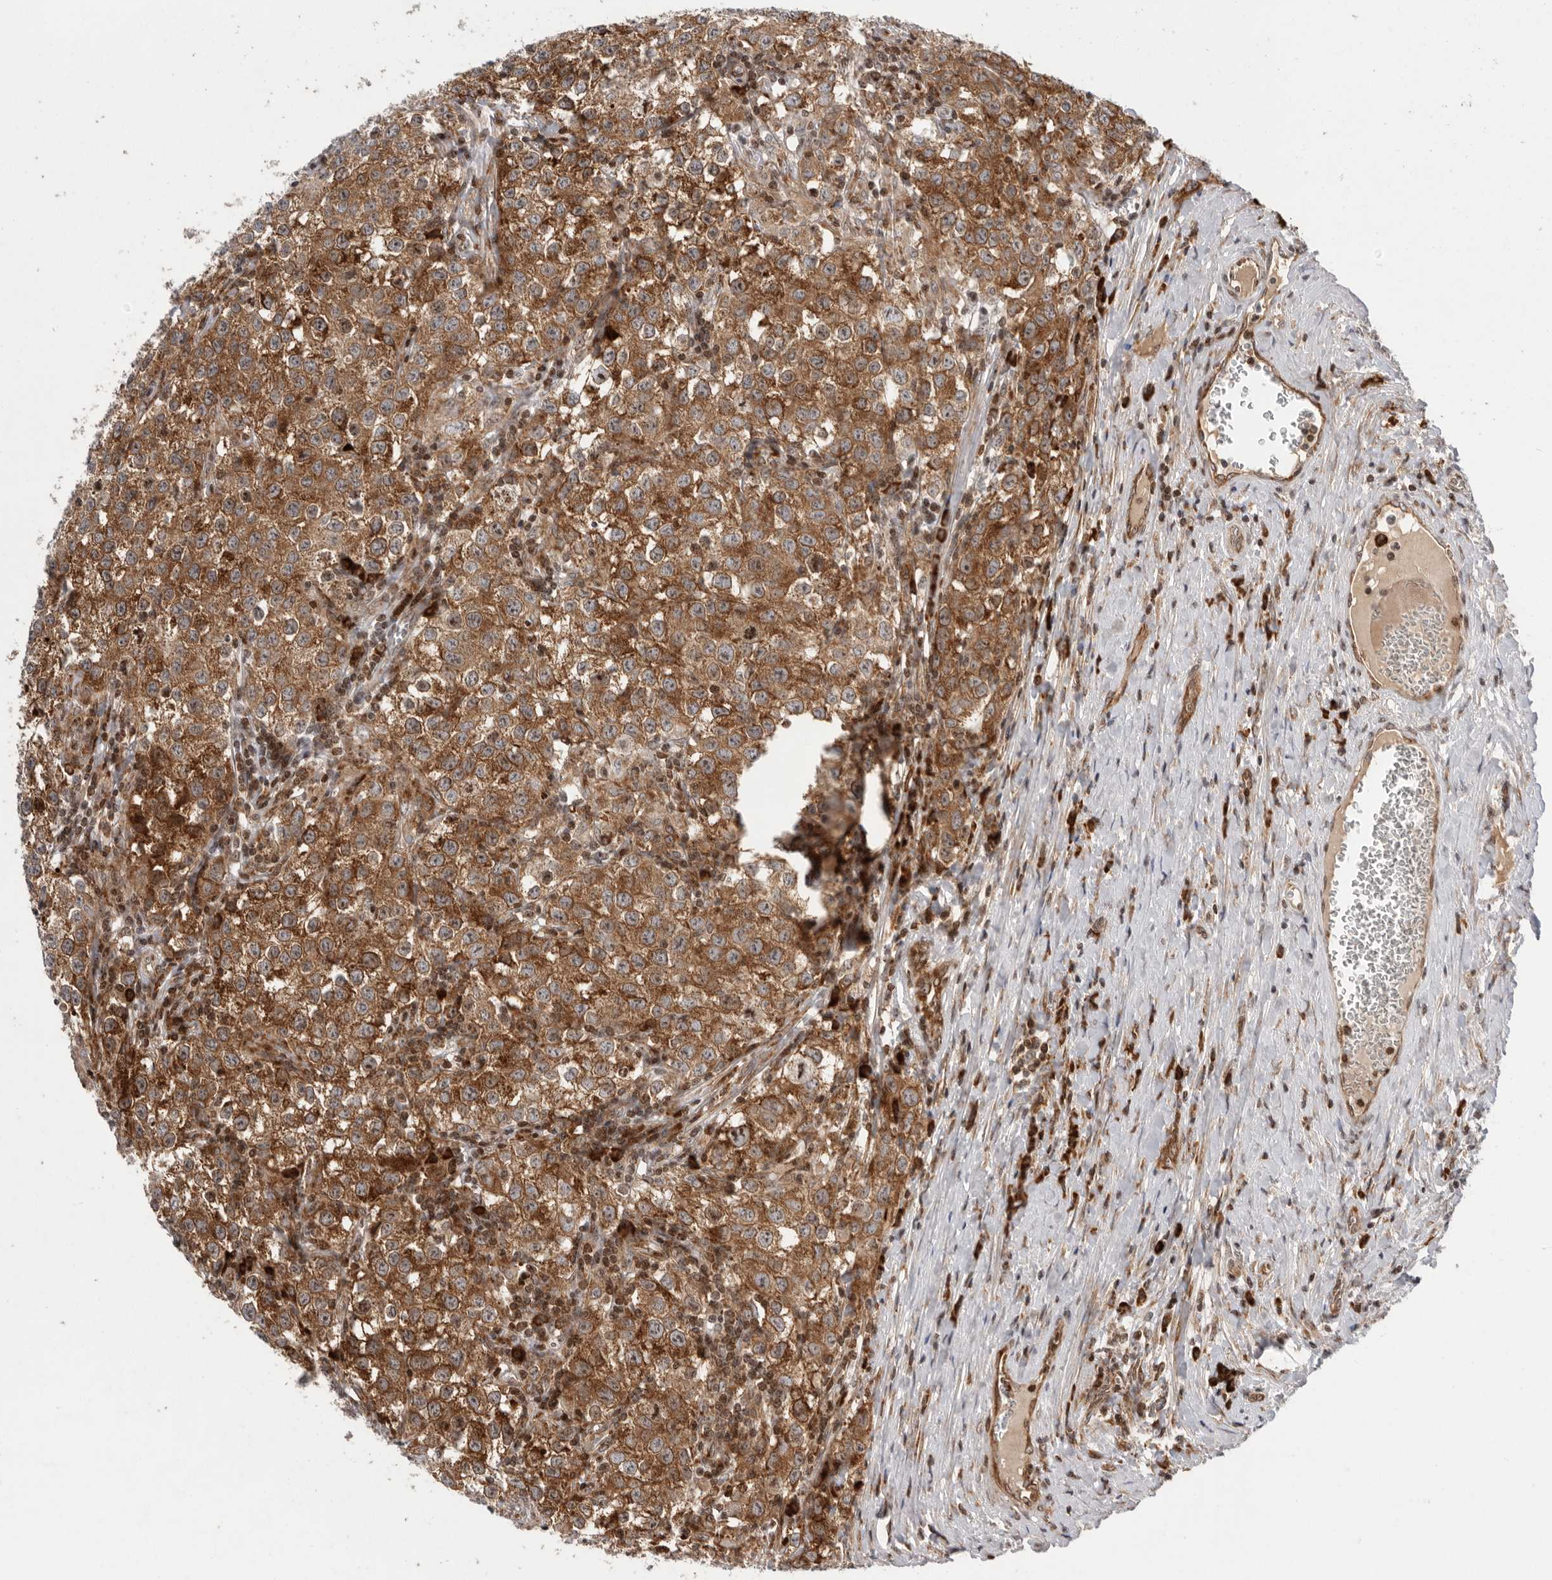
{"staining": {"intensity": "moderate", "quantity": ">75%", "location": "cytoplasmic/membranous,nuclear"}, "tissue": "testis cancer", "cell_type": "Tumor cells", "image_type": "cancer", "snomed": [{"axis": "morphology", "description": "Seminoma, NOS"}, {"axis": "morphology", "description": "Carcinoma, Embryonal, NOS"}, {"axis": "topography", "description": "Testis"}], "caption": "Immunohistochemistry staining of testis cancer (embryonal carcinoma), which shows medium levels of moderate cytoplasmic/membranous and nuclear staining in approximately >75% of tumor cells indicating moderate cytoplasmic/membranous and nuclear protein staining. The staining was performed using DAB (brown) for protein detection and nuclei were counterstained in hematoxylin (blue).", "gene": "FZD3", "patient": {"sex": "male", "age": 43}}